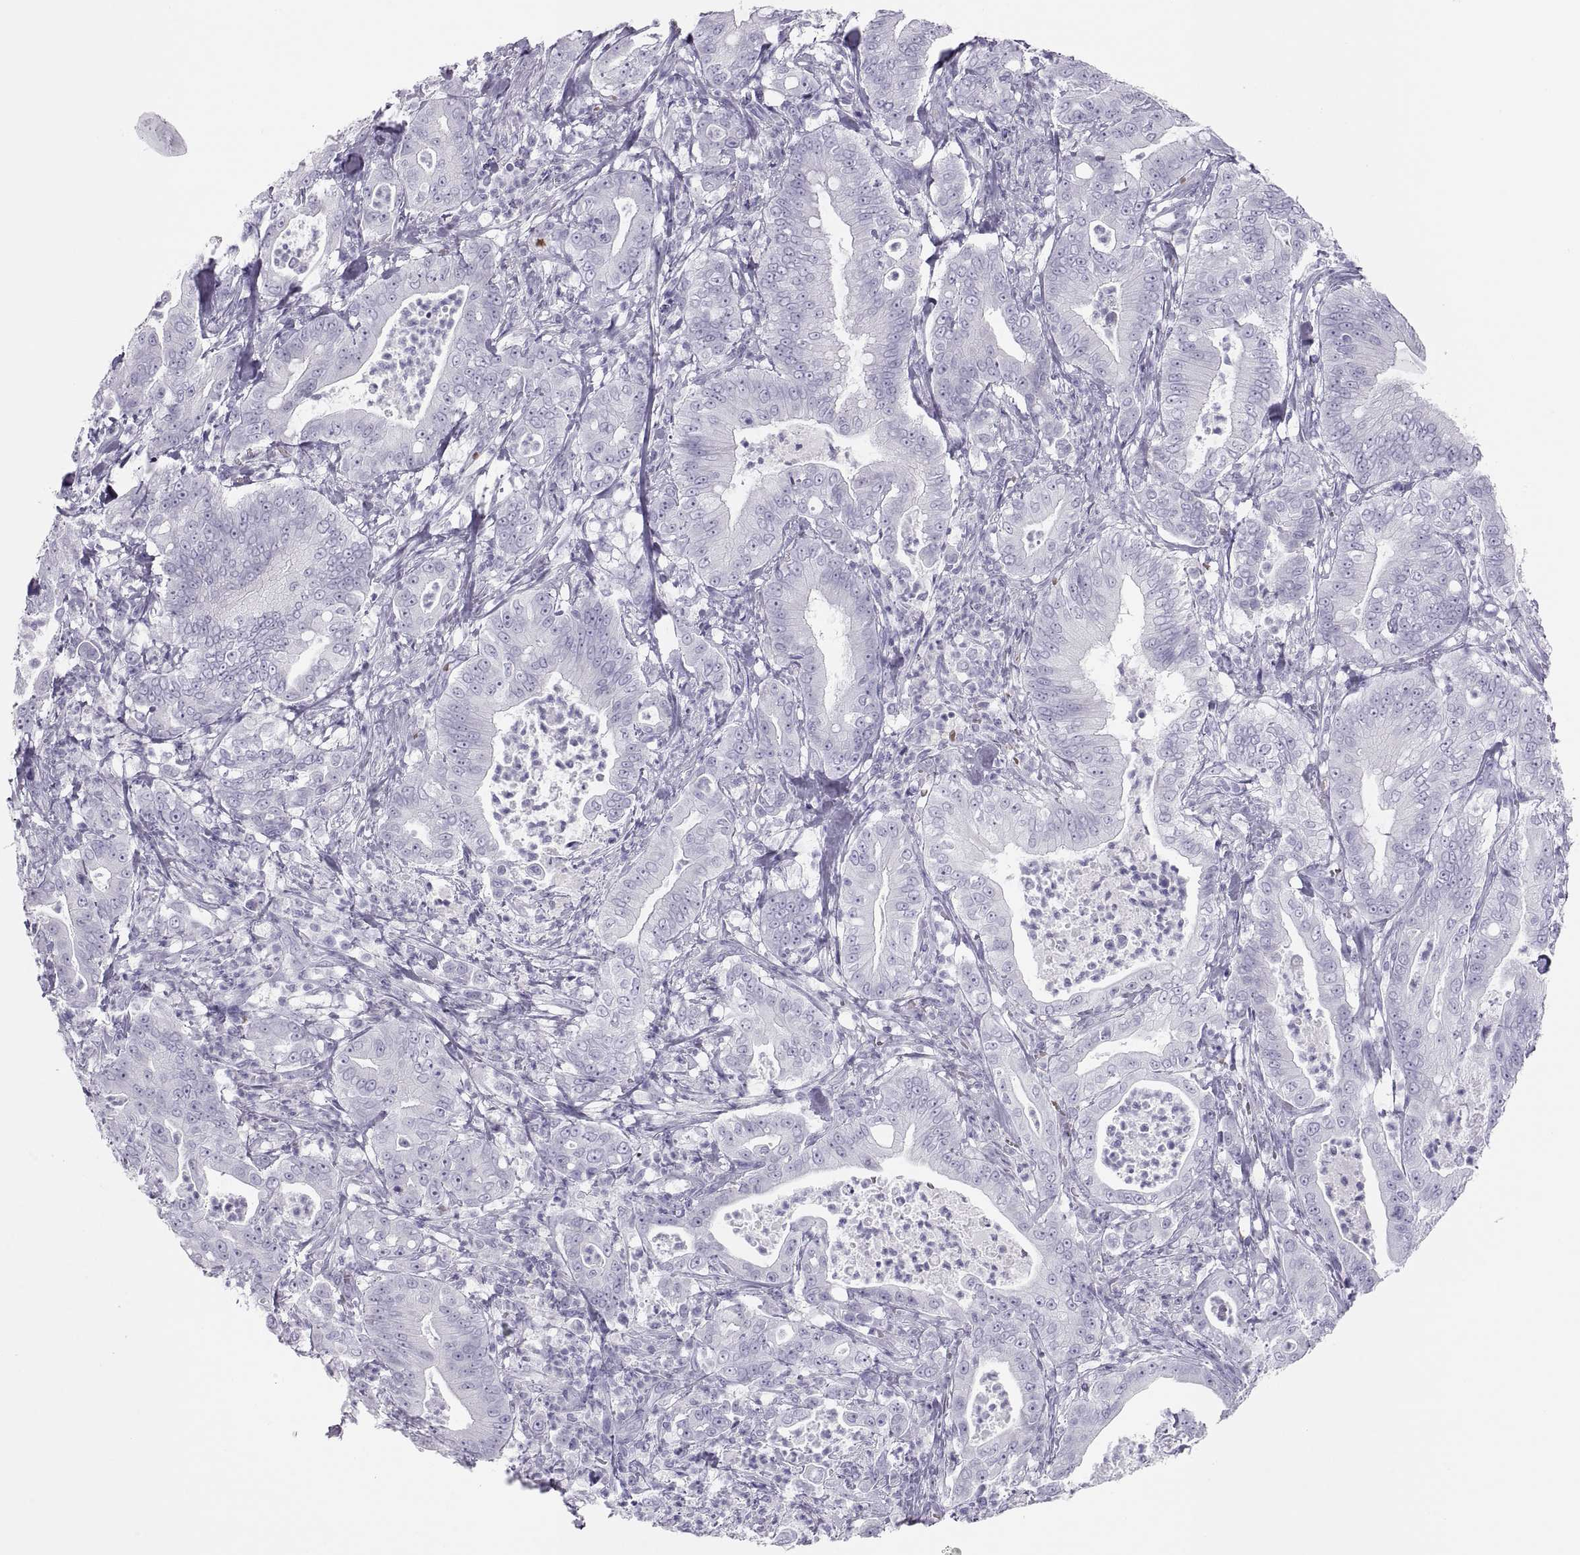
{"staining": {"intensity": "negative", "quantity": "none", "location": "none"}, "tissue": "pancreatic cancer", "cell_type": "Tumor cells", "image_type": "cancer", "snomed": [{"axis": "morphology", "description": "Adenocarcinoma, NOS"}, {"axis": "topography", "description": "Pancreas"}], "caption": "Micrograph shows no protein expression in tumor cells of pancreatic cancer tissue. The staining is performed using DAB brown chromogen with nuclei counter-stained in using hematoxylin.", "gene": "SEMG1", "patient": {"sex": "male", "age": 71}}